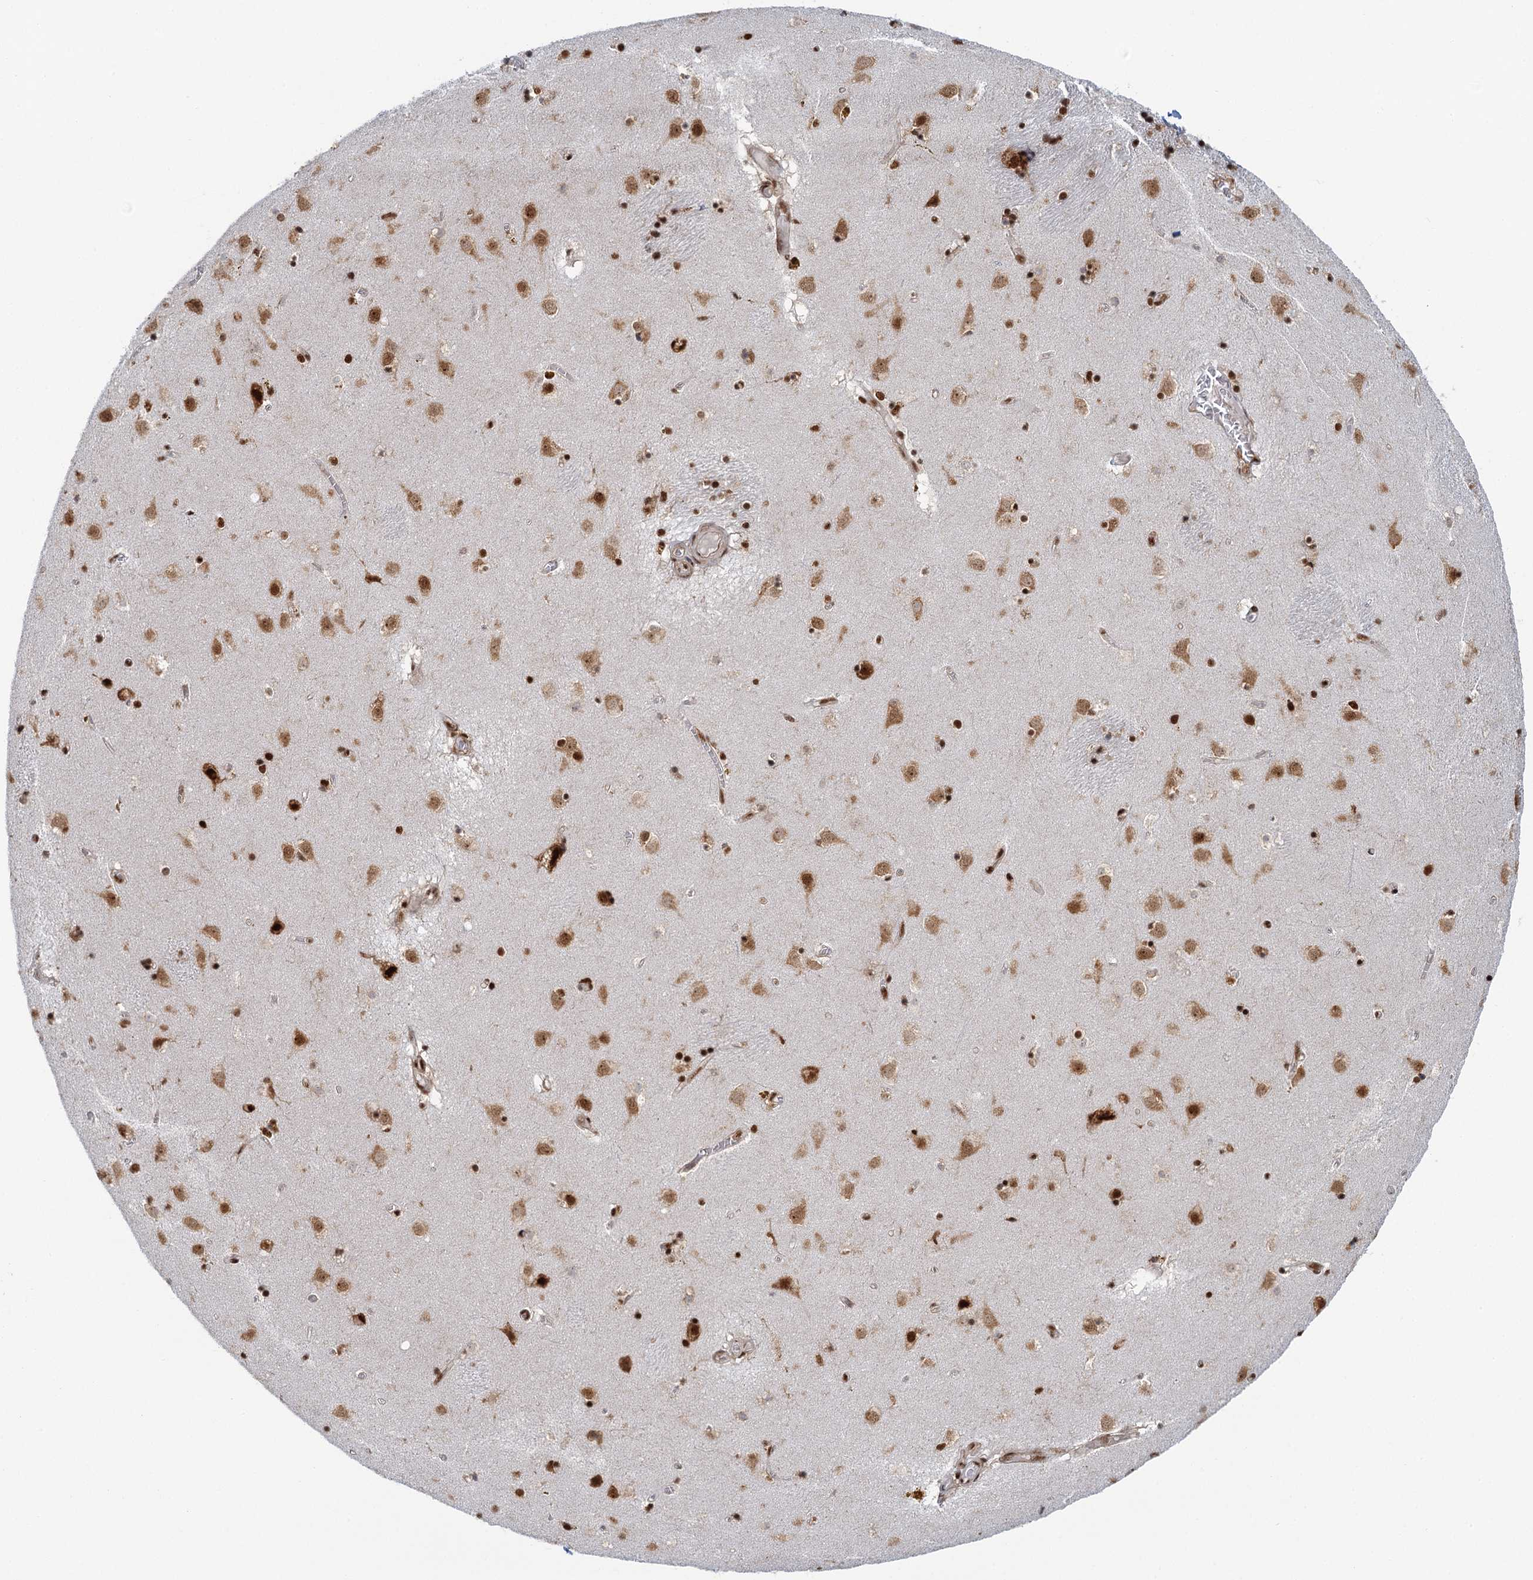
{"staining": {"intensity": "moderate", "quantity": ">75%", "location": "nuclear"}, "tissue": "caudate", "cell_type": "Glial cells", "image_type": "normal", "snomed": [{"axis": "morphology", "description": "Normal tissue, NOS"}, {"axis": "topography", "description": "Lateral ventricle wall"}], "caption": "Human caudate stained for a protein (brown) displays moderate nuclear positive staining in approximately >75% of glial cells.", "gene": "GPATCH11", "patient": {"sex": "male", "age": 70}}